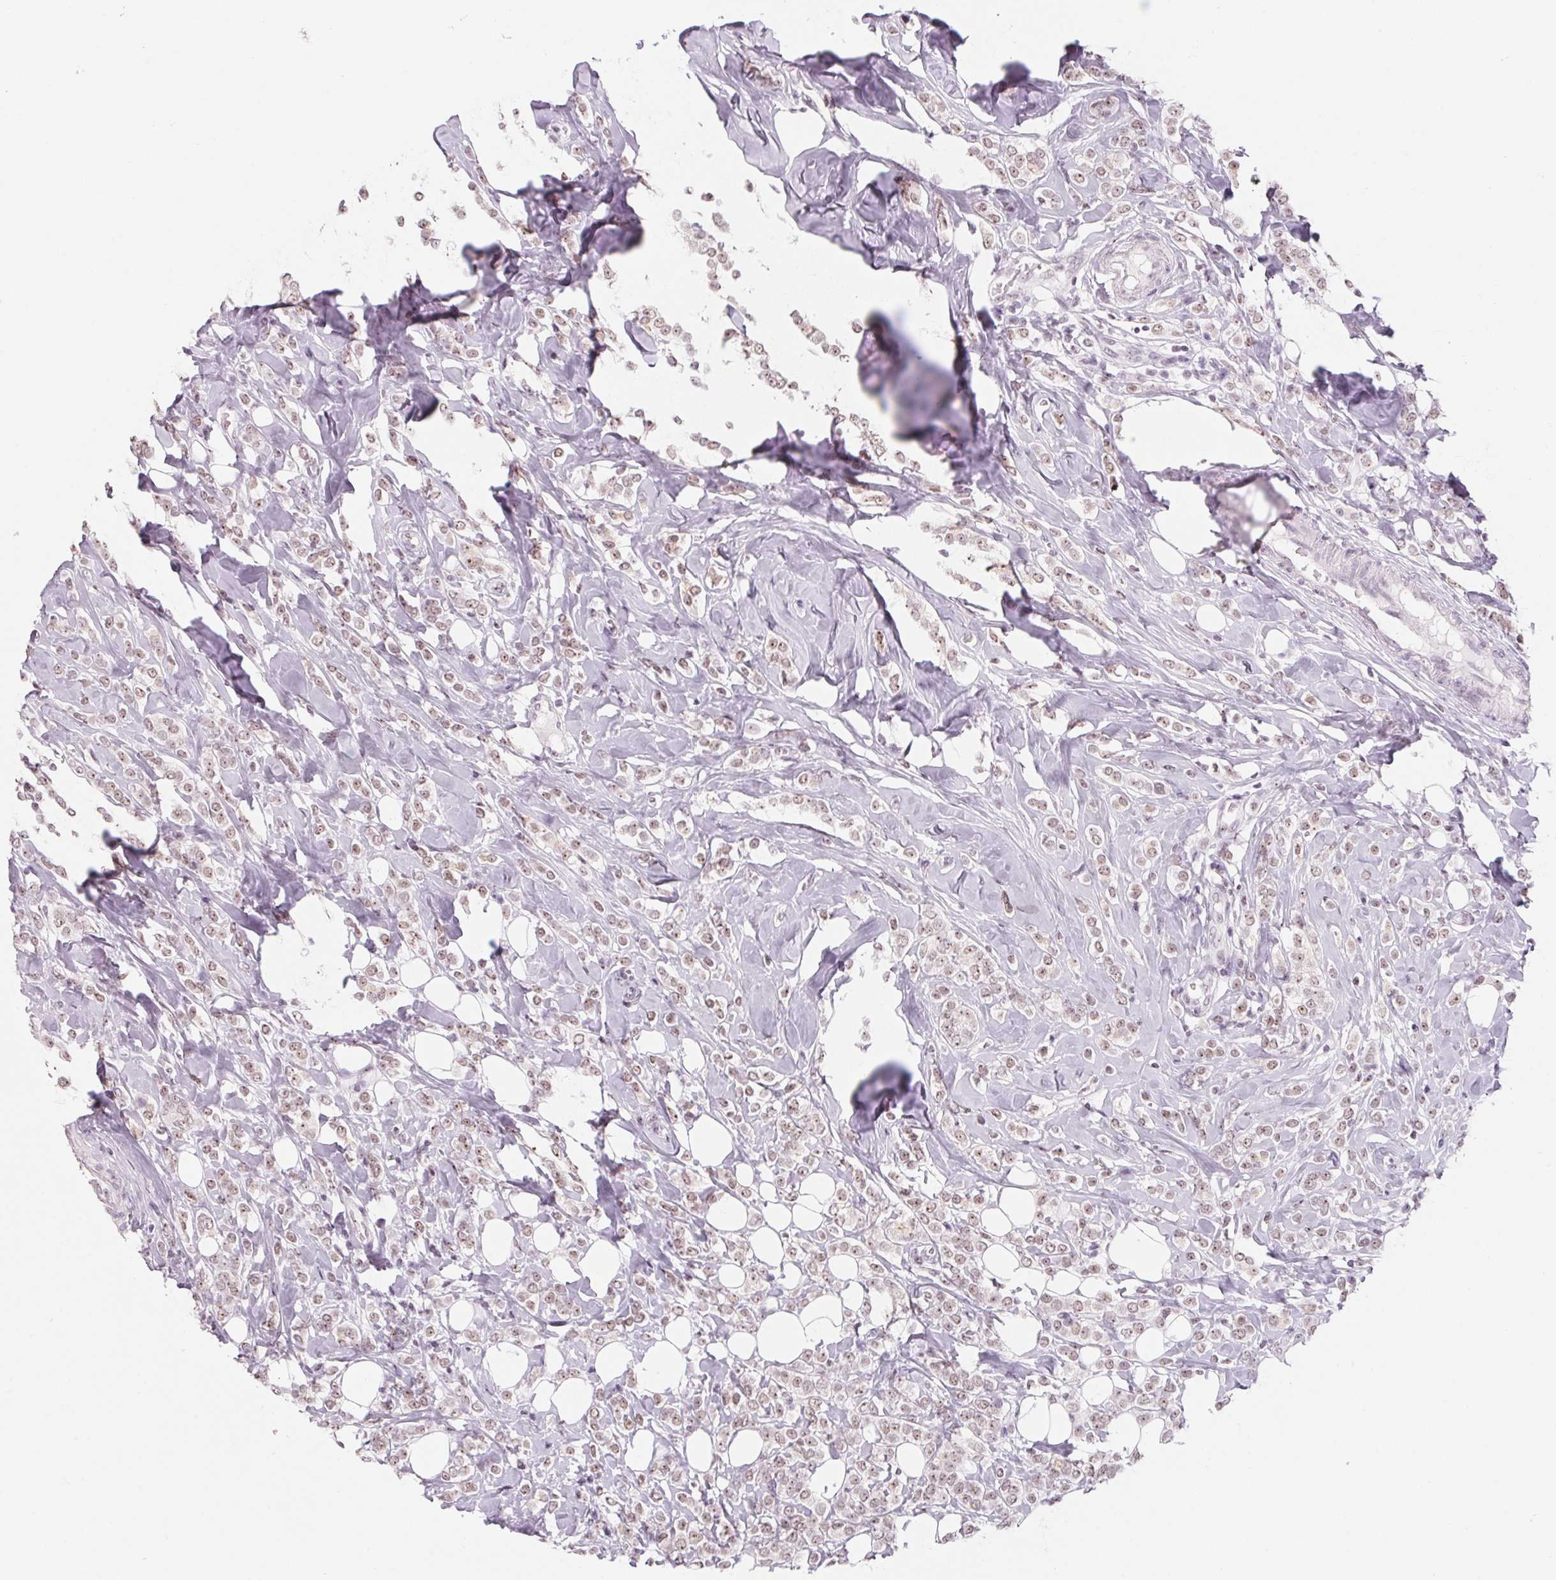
{"staining": {"intensity": "weak", "quantity": "25%-75%", "location": "nuclear"}, "tissue": "breast cancer", "cell_type": "Tumor cells", "image_type": "cancer", "snomed": [{"axis": "morphology", "description": "Lobular carcinoma"}, {"axis": "topography", "description": "Breast"}], "caption": "IHC staining of breast cancer, which demonstrates low levels of weak nuclear staining in approximately 25%-75% of tumor cells indicating weak nuclear protein staining. The staining was performed using DAB (brown) for protein detection and nuclei were counterstained in hematoxylin (blue).", "gene": "ZIC4", "patient": {"sex": "female", "age": 49}}